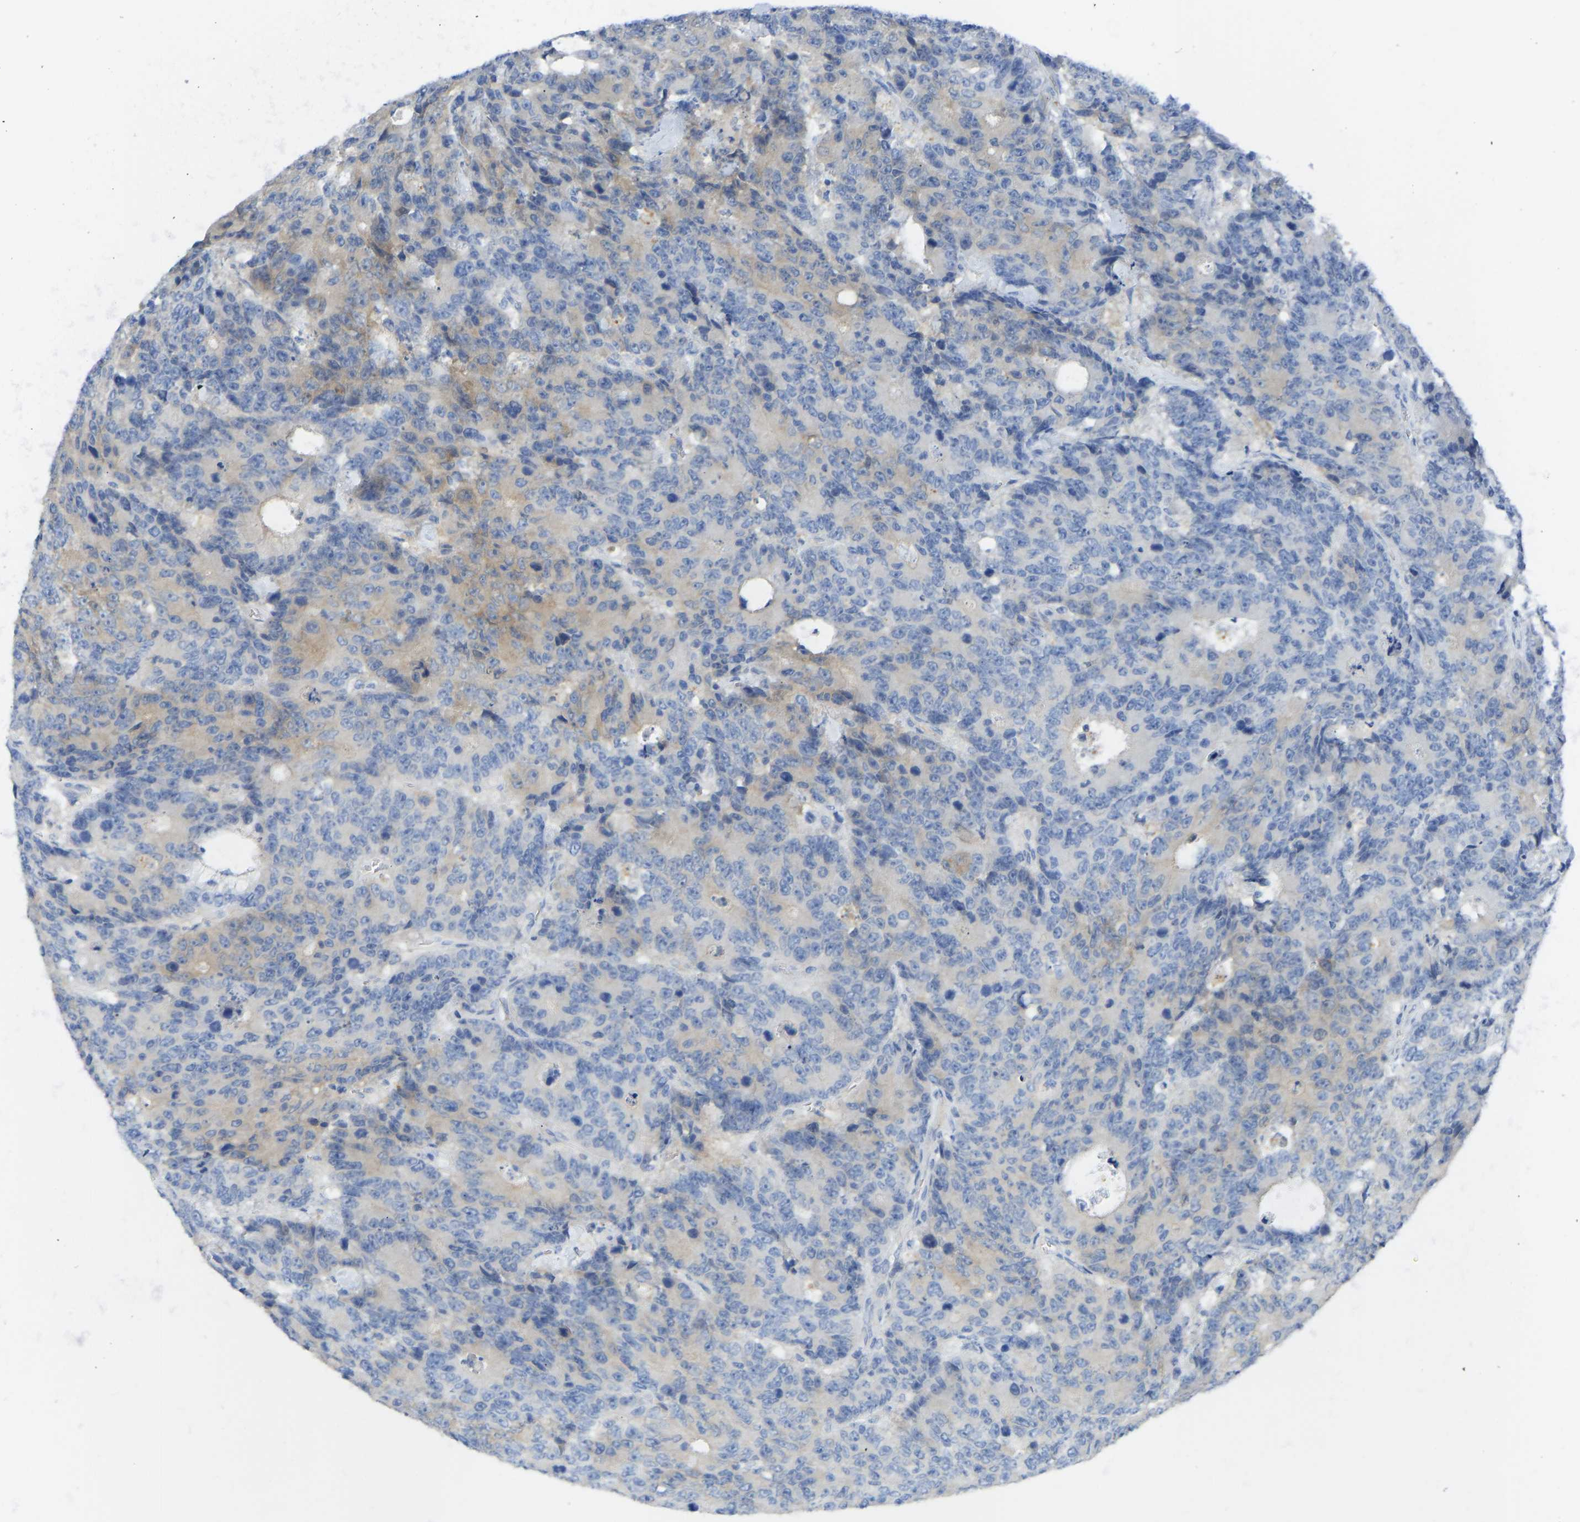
{"staining": {"intensity": "weak", "quantity": "25%-75%", "location": "cytoplasmic/membranous"}, "tissue": "colorectal cancer", "cell_type": "Tumor cells", "image_type": "cancer", "snomed": [{"axis": "morphology", "description": "Adenocarcinoma, NOS"}, {"axis": "topography", "description": "Colon"}], "caption": "Protein expression analysis of human colorectal cancer reveals weak cytoplasmic/membranous expression in about 25%-75% of tumor cells. (Stains: DAB in brown, nuclei in blue, Microscopy: brightfield microscopy at high magnification).", "gene": "PPP3CA", "patient": {"sex": "female", "age": 86}}